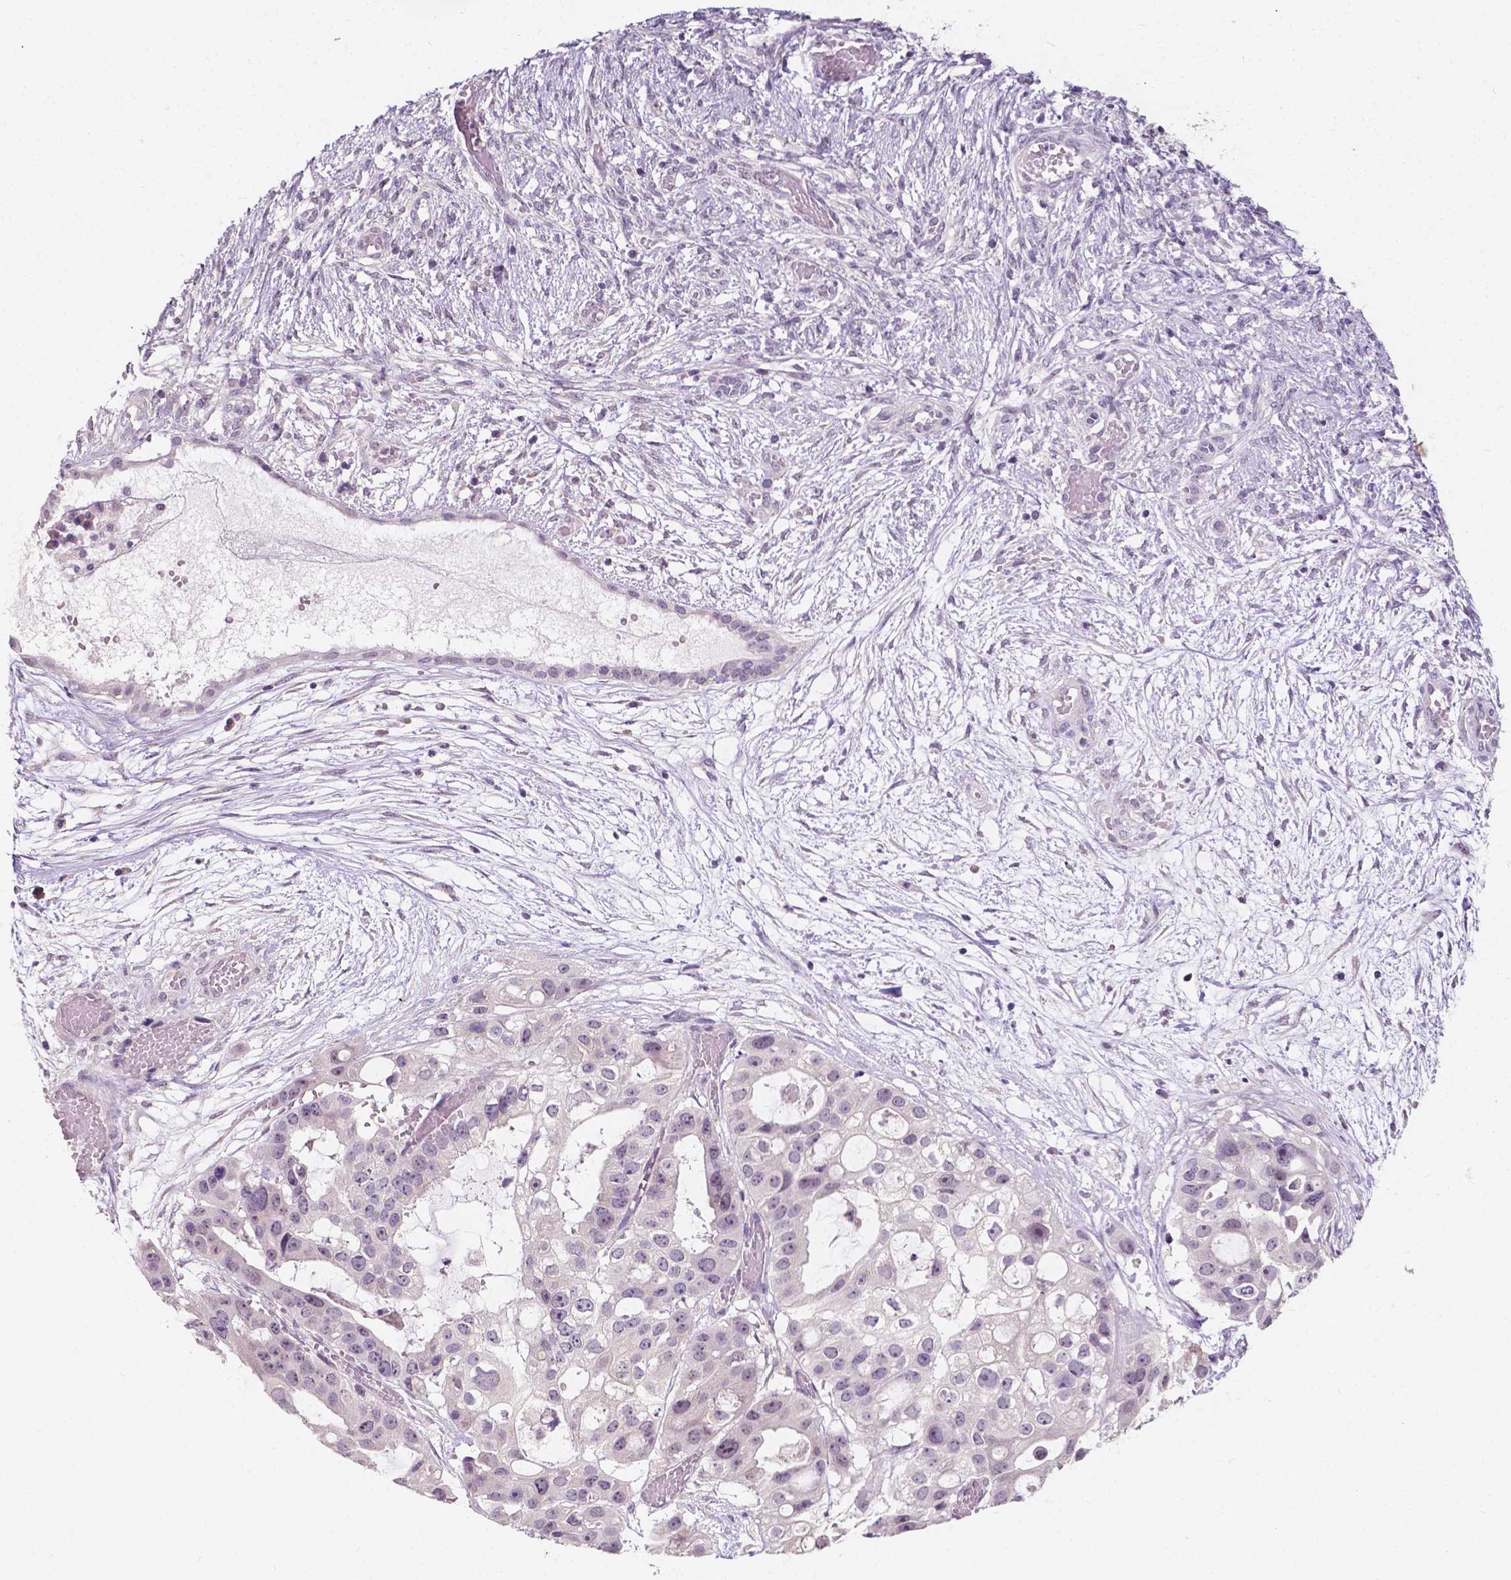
{"staining": {"intensity": "negative", "quantity": "none", "location": "none"}, "tissue": "ovarian cancer", "cell_type": "Tumor cells", "image_type": "cancer", "snomed": [{"axis": "morphology", "description": "Cystadenocarcinoma, serous, NOS"}, {"axis": "topography", "description": "Ovary"}], "caption": "Histopathology image shows no significant protein positivity in tumor cells of ovarian serous cystadenocarcinoma.", "gene": "SIRT2", "patient": {"sex": "female", "age": 56}}